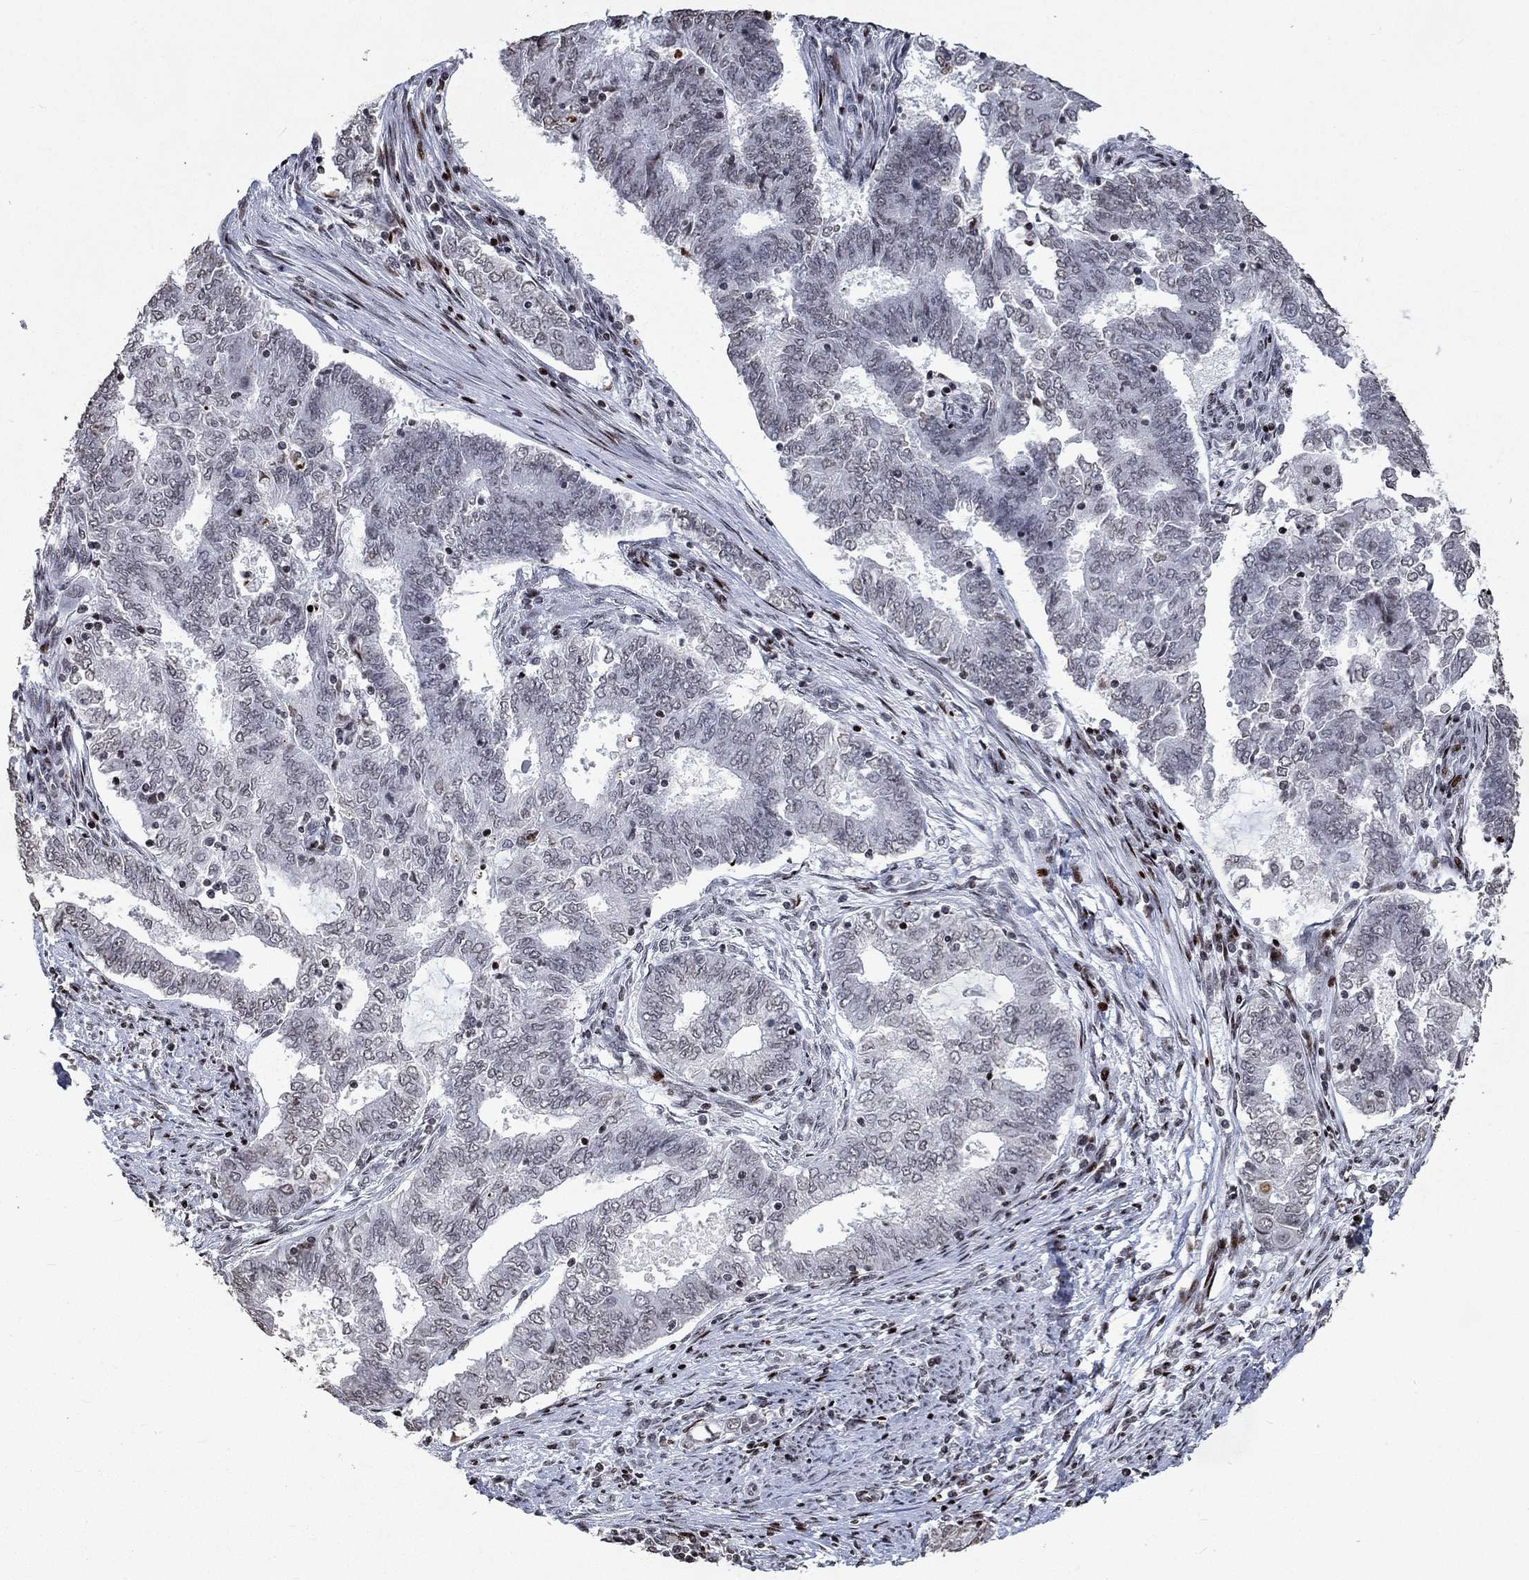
{"staining": {"intensity": "negative", "quantity": "none", "location": "none"}, "tissue": "endometrial cancer", "cell_type": "Tumor cells", "image_type": "cancer", "snomed": [{"axis": "morphology", "description": "Adenocarcinoma, NOS"}, {"axis": "topography", "description": "Endometrium"}], "caption": "An IHC histopathology image of endometrial cancer (adenocarcinoma) is shown. There is no staining in tumor cells of endometrial cancer (adenocarcinoma).", "gene": "SRSF3", "patient": {"sex": "female", "age": 62}}